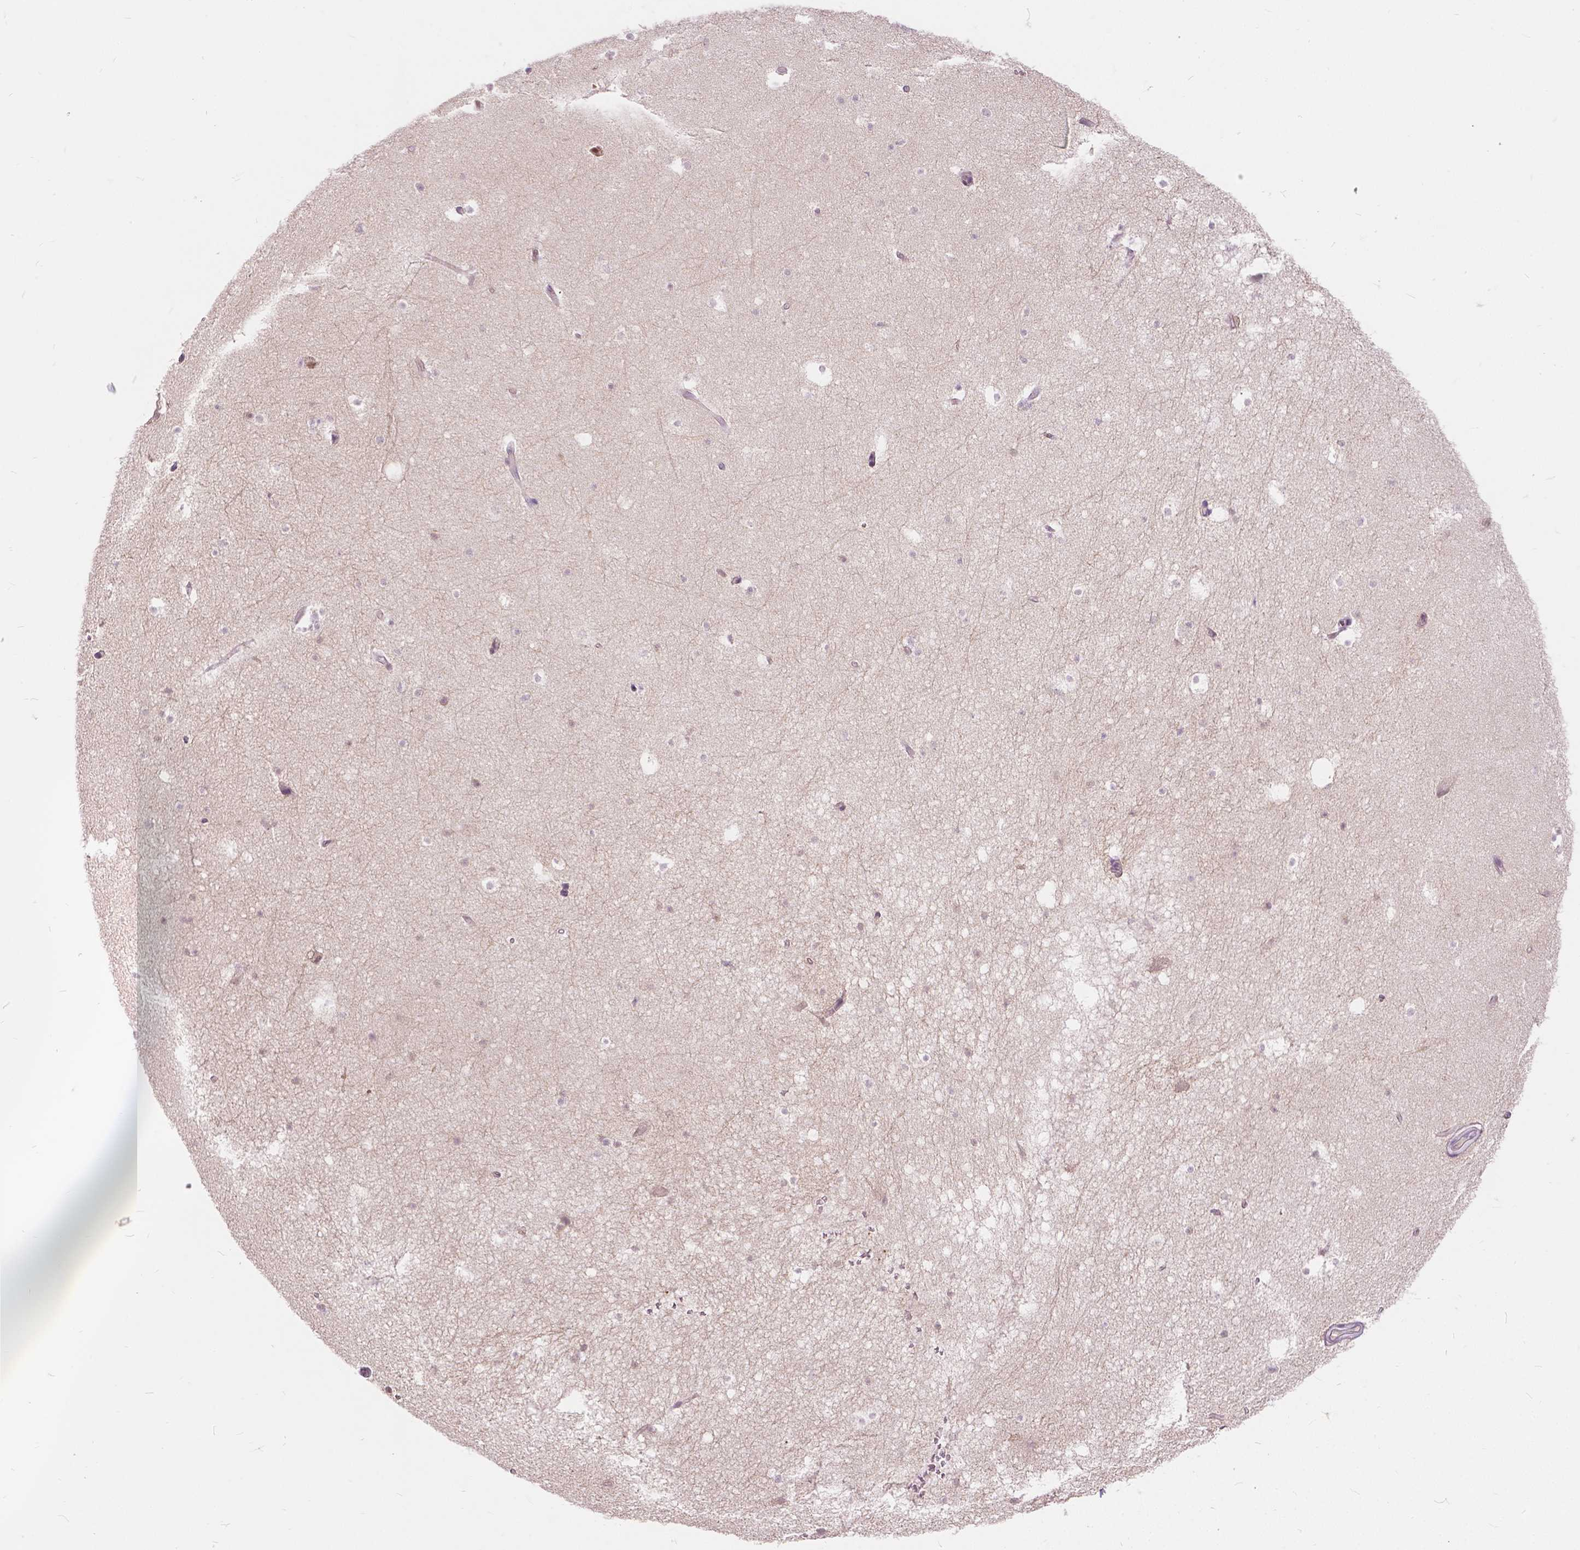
{"staining": {"intensity": "weak", "quantity": "<25%", "location": "nuclear"}, "tissue": "hippocampus", "cell_type": "Glial cells", "image_type": "normal", "snomed": [{"axis": "morphology", "description": "Normal tissue, NOS"}, {"axis": "topography", "description": "Hippocampus"}], "caption": "This is an immunohistochemistry image of normal human hippocampus. There is no expression in glial cells.", "gene": "DLX6", "patient": {"sex": "male", "age": 26}}